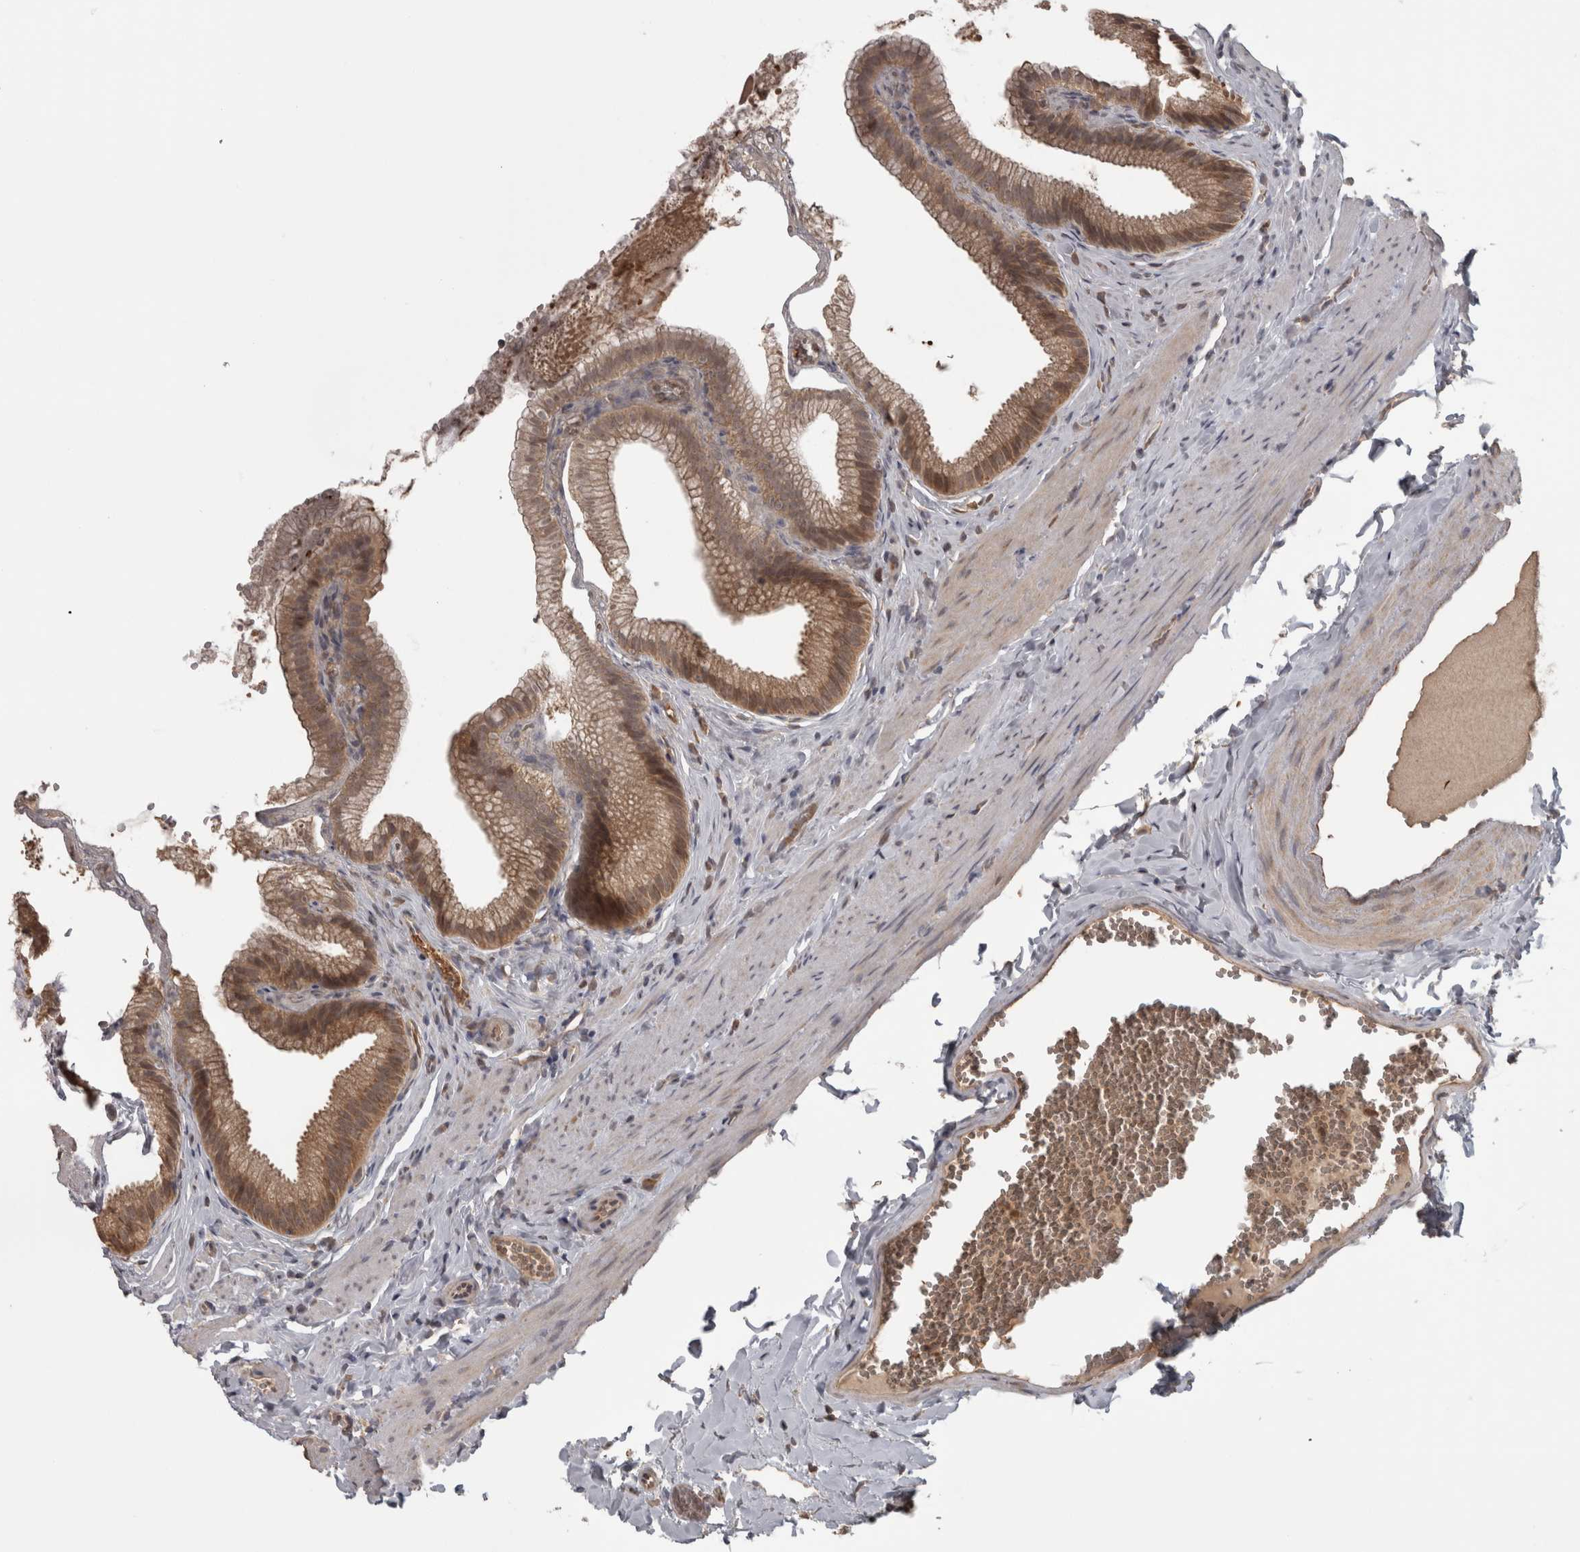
{"staining": {"intensity": "moderate", "quantity": ">75%", "location": "cytoplasmic/membranous"}, "tissue": "gallbladder", "cell_type": "Glandular cells", "image_type": "normal", "snomed": [{"axis": "morphology", "description": "Normal tissue, NOS"}, {"axis": "topography", "description": "Gallbladder"}], "caption": "The histopathology image demonstrates immunohistochemical staining of benign gallbladder. There is moderate cytoplasmic/membranous positivity is present in approximately >75% of glandular cells. The staining is performed using DAB brown chromogen to label protein expression. The nuclei are counter-stained blue using hematoxylin.", "gene": "MICU3", "patient": {"sex": "male", "age": 38}}